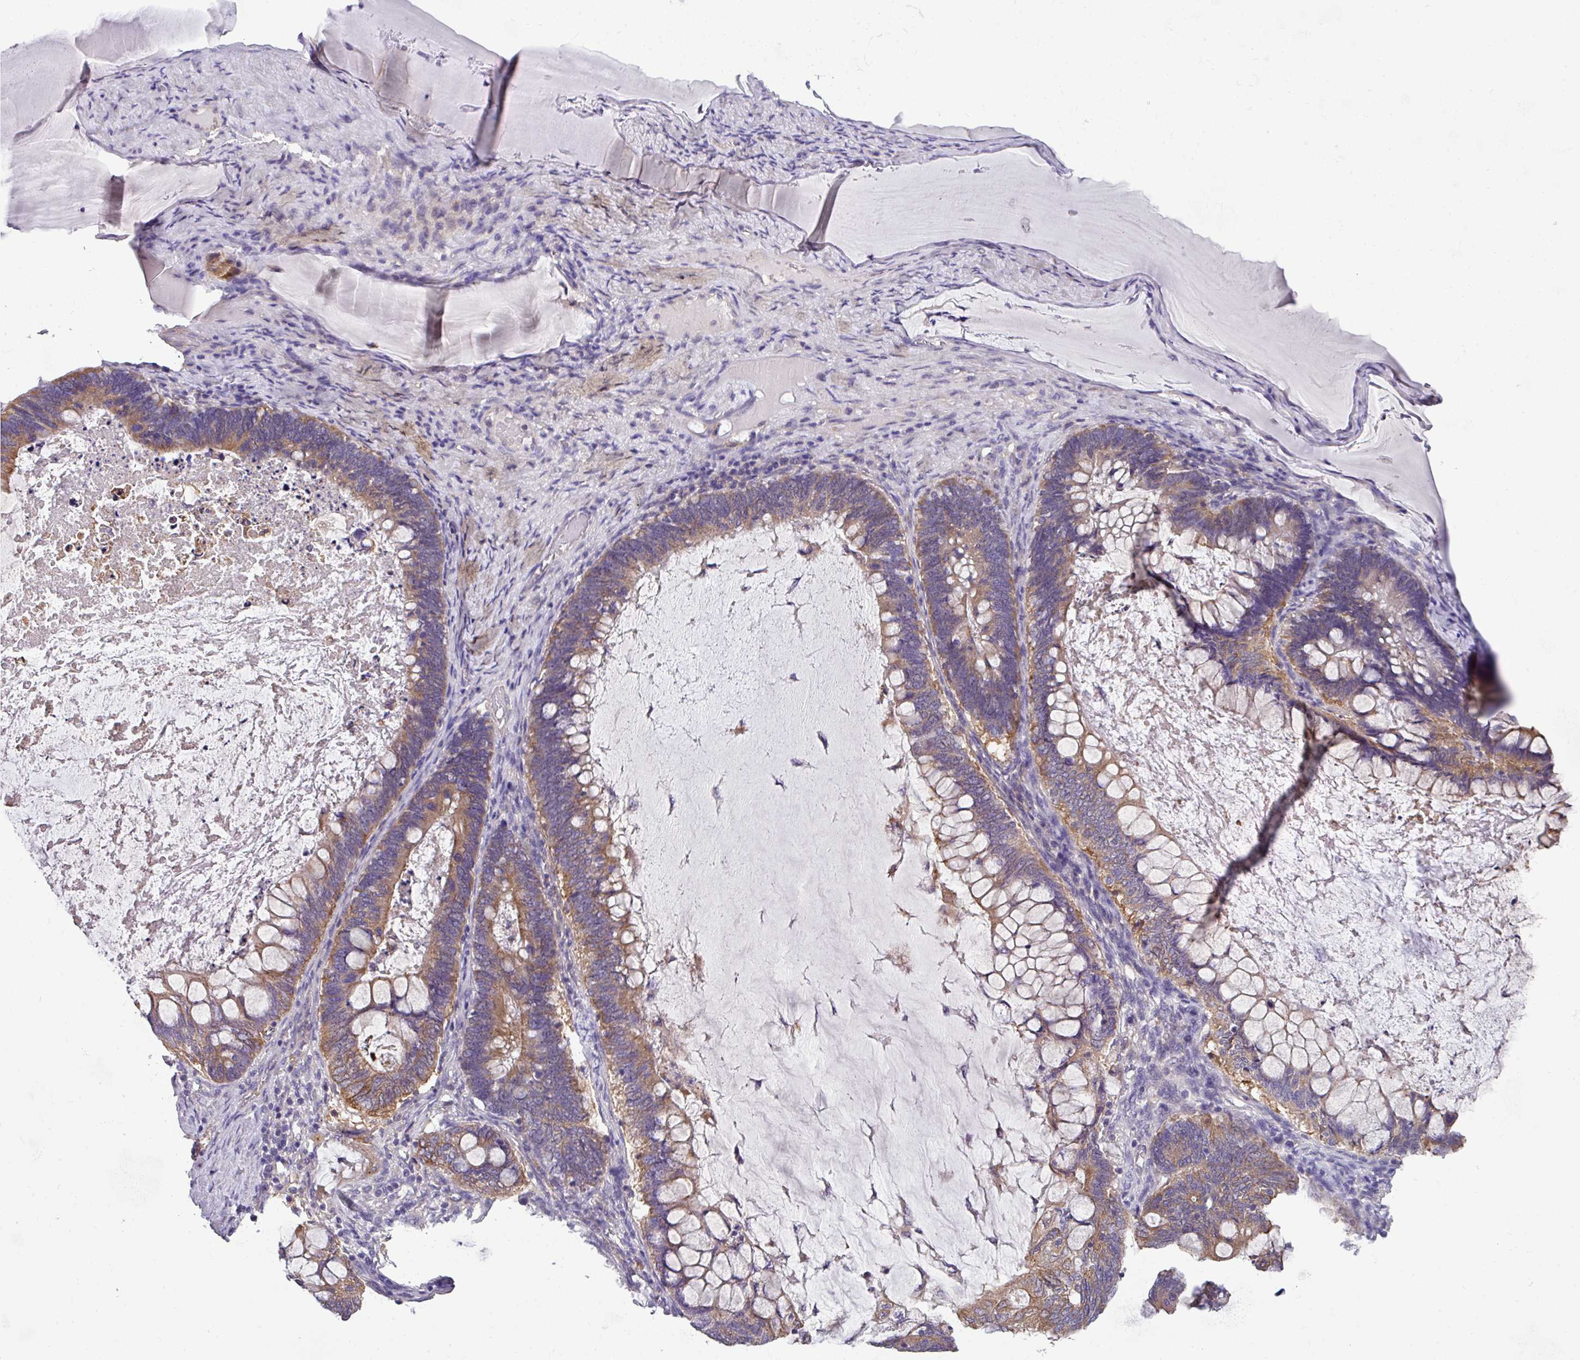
{"staining": {"intensity": "moderate", "quantity": ">75%", "location": "cytoplasmic/membranous"}, "tissue": "ovarian cancer", "cell_type": "Tumor cells", "image_type": "cancer", "snomed": [{"axis": "morphology", "description": "Cystadenocarcinoma, mucinous, NOS"}, {"axis": "topography", "description": "Ovary"}], "caption": "A brown stain shows moderate cytoplasmic/membranous positivity of a protein in ovarian mucinous cystadenocarcinoma tumor cells. (DAB = brown stain, brightfield microscopy at high magnification).", "gene": "SLC23A2", "patient": {"sex": "female", "age": 61}}